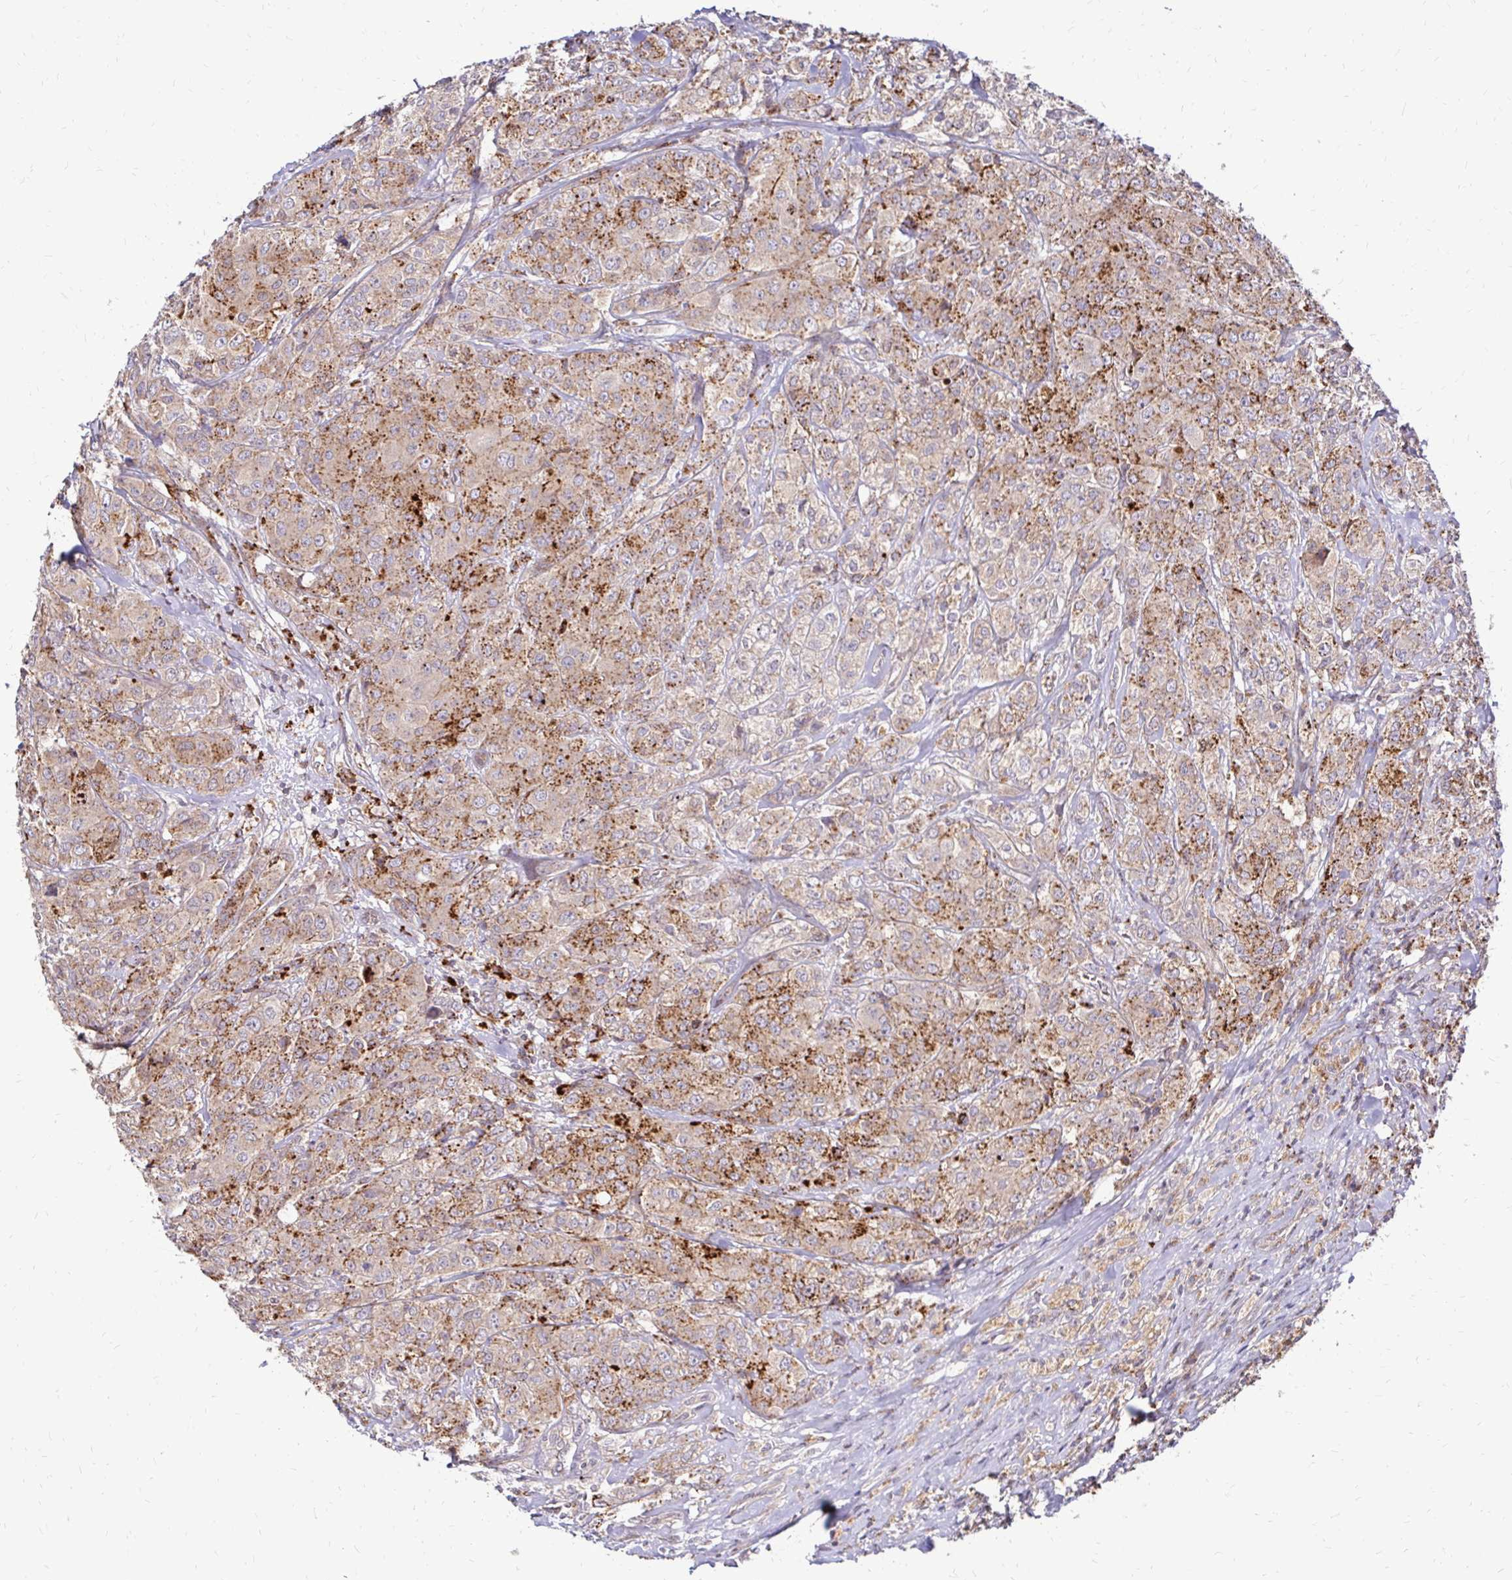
{"staining": {"intensity": "moderate", "quantity": ">75%", "location": "cytoplasmic/membranous"}, "tissue": "breast cancer", "cell_type": "Tumor cells", "image_type": "cancer", "snomed": [{"axis": "morphology", "description": "Normal tissue, NOS"}, {"axis": "morphology", "description": "Duct carcinoma"}, {"axis": "topography", "description": "Breast"}], "caption": "Brown immunohistochemical staining in human breast intraductal carcinoma exhibits moderate cytoplasmic/membranous staining in approximately >75% of tumor cells.", "gene": "IDUA", "patient": {"sex": "female", "age": 43}}